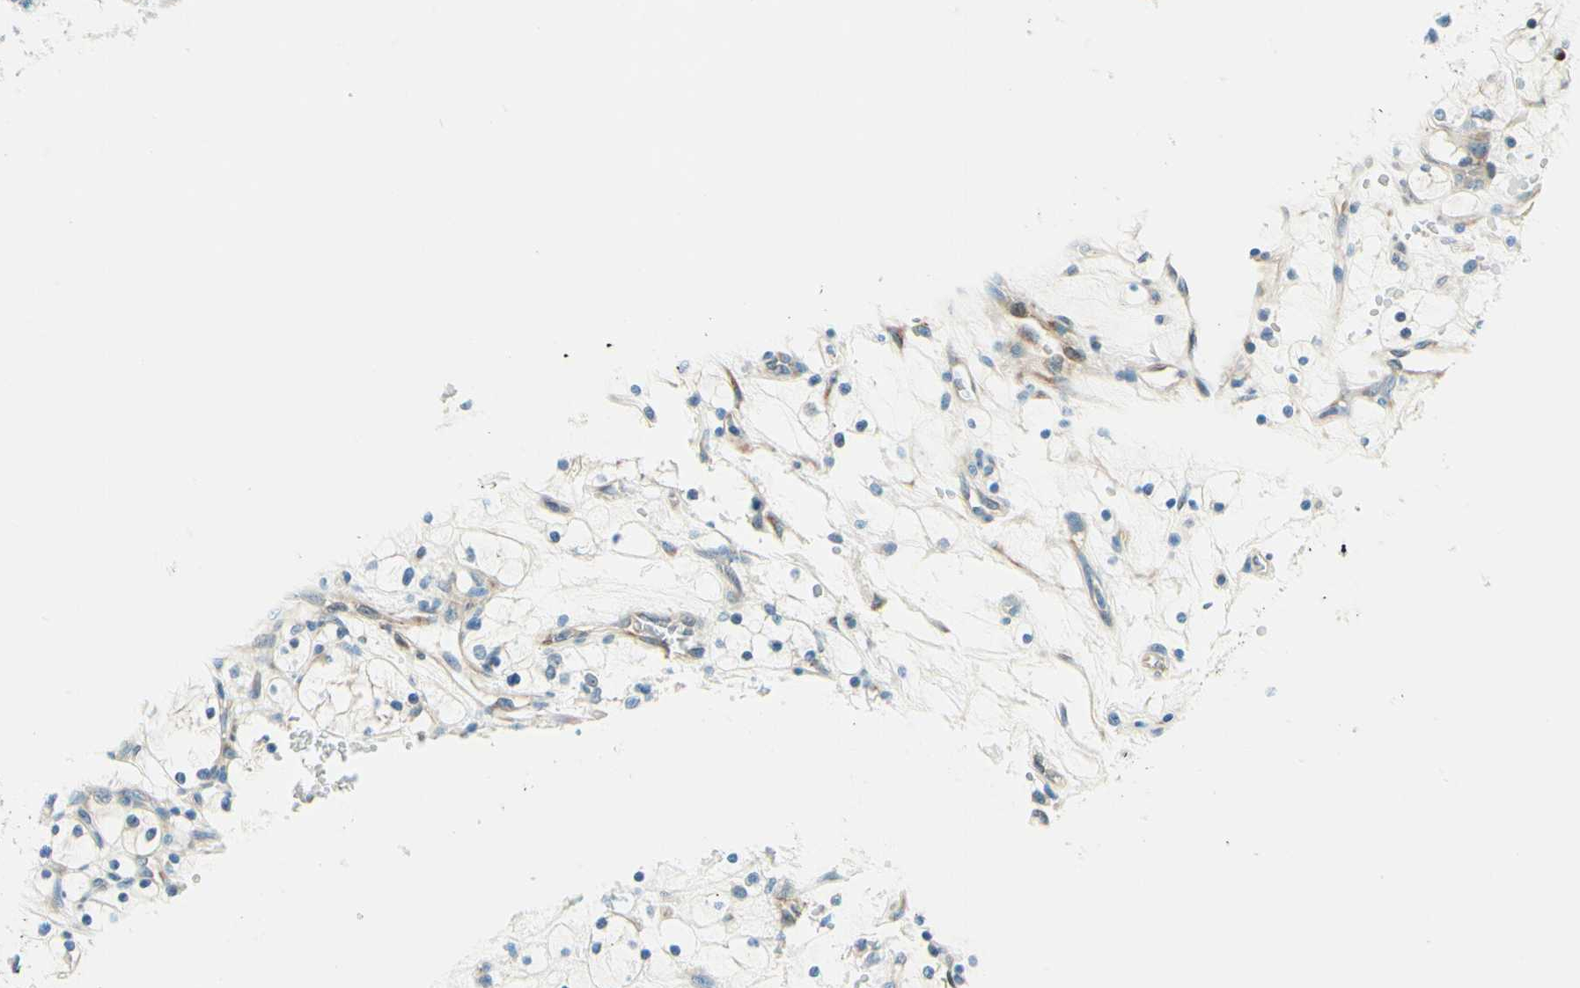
{"staining": {"intensity": "negative", "quantity": "none", "location": "none"}, "tissue": "renal cancer", "cell_type": "Tumor cells", "image_type": "cancer", "snomed": [{"axis": "morphology", "description": "Adenocarcinoma, NOS"}, {"axis": "topography", "description": "Kidney"}], "caption": "IHC of human renal cancer (adenocarcinoma) displays no positivity in tumor cells.", "gene": "TAOK2", "patient": {"sex": "female", "age": 69}}